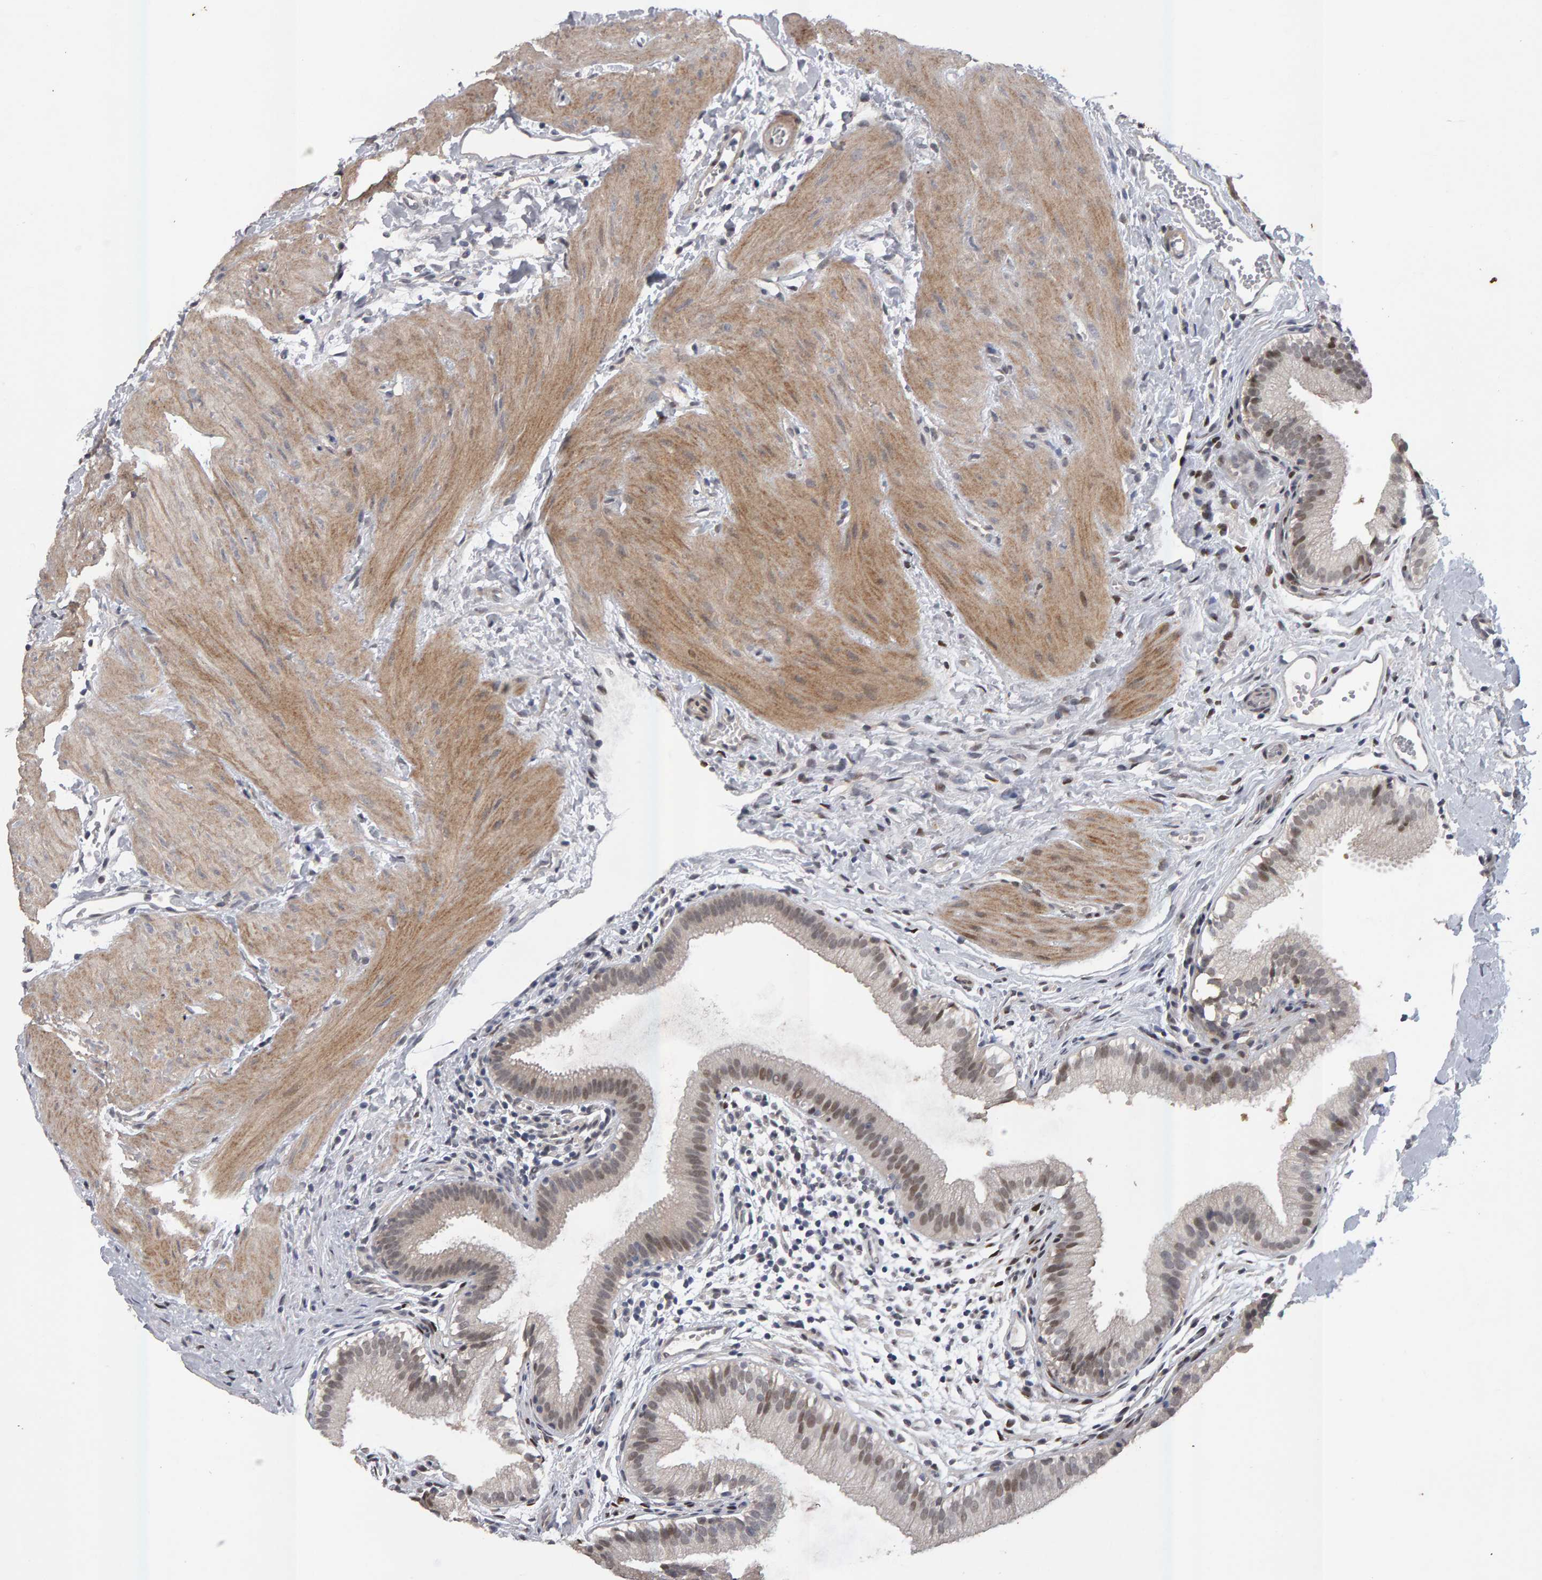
{"staining": {"intensity": "weak", "quantity": ">75%", "location": "nuclear"}, "tissue": "gallbladder", "cell_type": "Glandular cells", "image_type": "normal", "snomed": [{"axis": "morphology", "description": "Normal tissue, NOS"}, {"axis": "topography", "description": "Gallbladder"}], "caption": "IHC (DAB (3,3'-diaminobenzidine)) staining of normal gallbladder displays weak nuclear protein positivity in approximately >75% of glandular cells. (Brightfield microscopy of DAB IHC at high magnification).", "gene": "IPO8", "patient": {"sex": "female", "age": 26}}